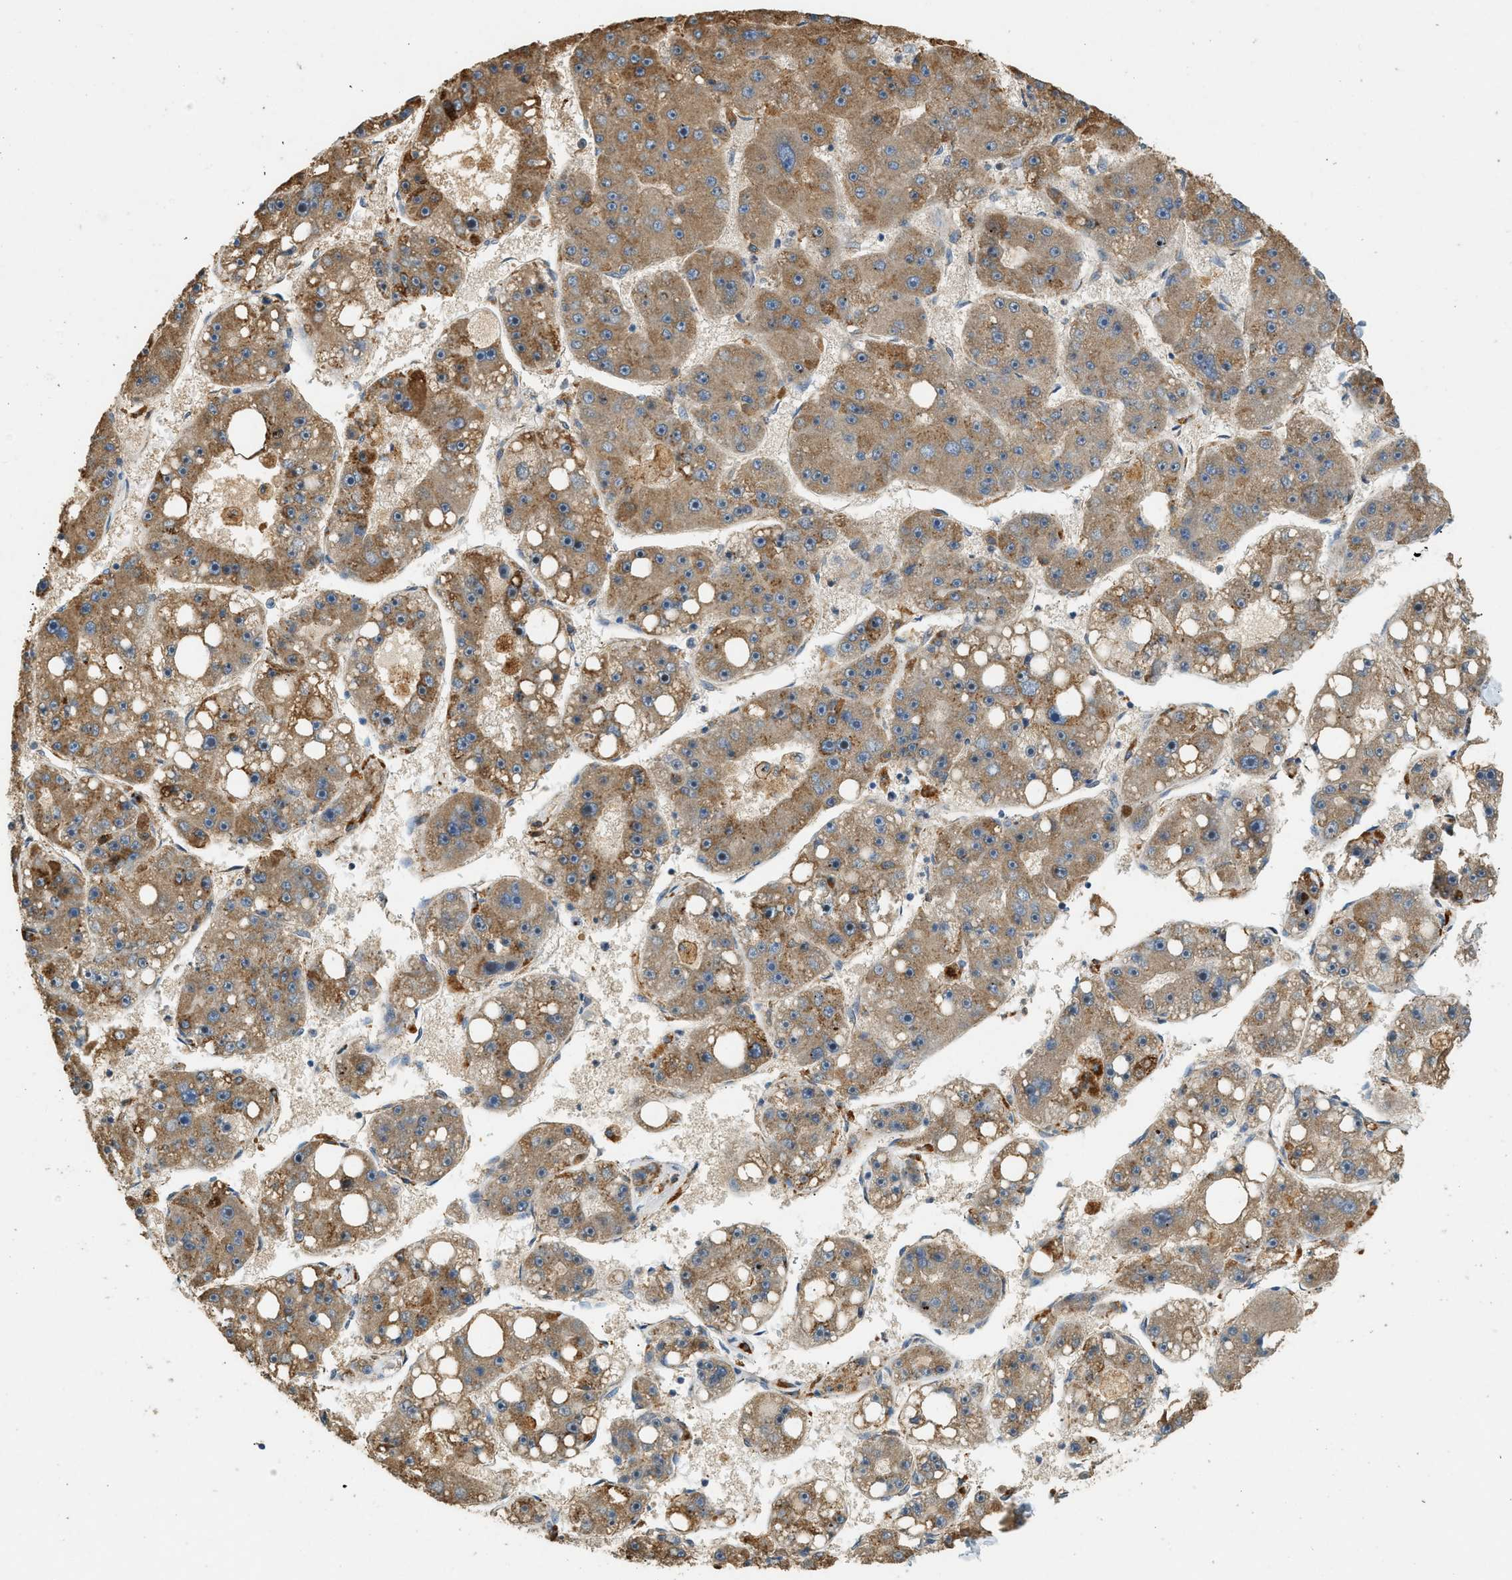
{"staining": {"intensity": "moderate", "quantity": ">75%", "location": "cytoplasmic/membranous"}, "tissue": "liver cancer", "cell_type": "Tumor cells", "image_type": "cancer", "snomed": [{"axis": "morphology", "description": "Carcinoma, Hepatocellular, NOS"}, {"axis": "topography", "description": "Liver"}], "caption": "The image shows staining of hepatocellular carcinoma (liver), revealing moderate cytoplasmic/membranous protein positivity (brown color) within tumor cells.", "gene": "CTSB", "patient": {"sex": "female", "age": 61}}